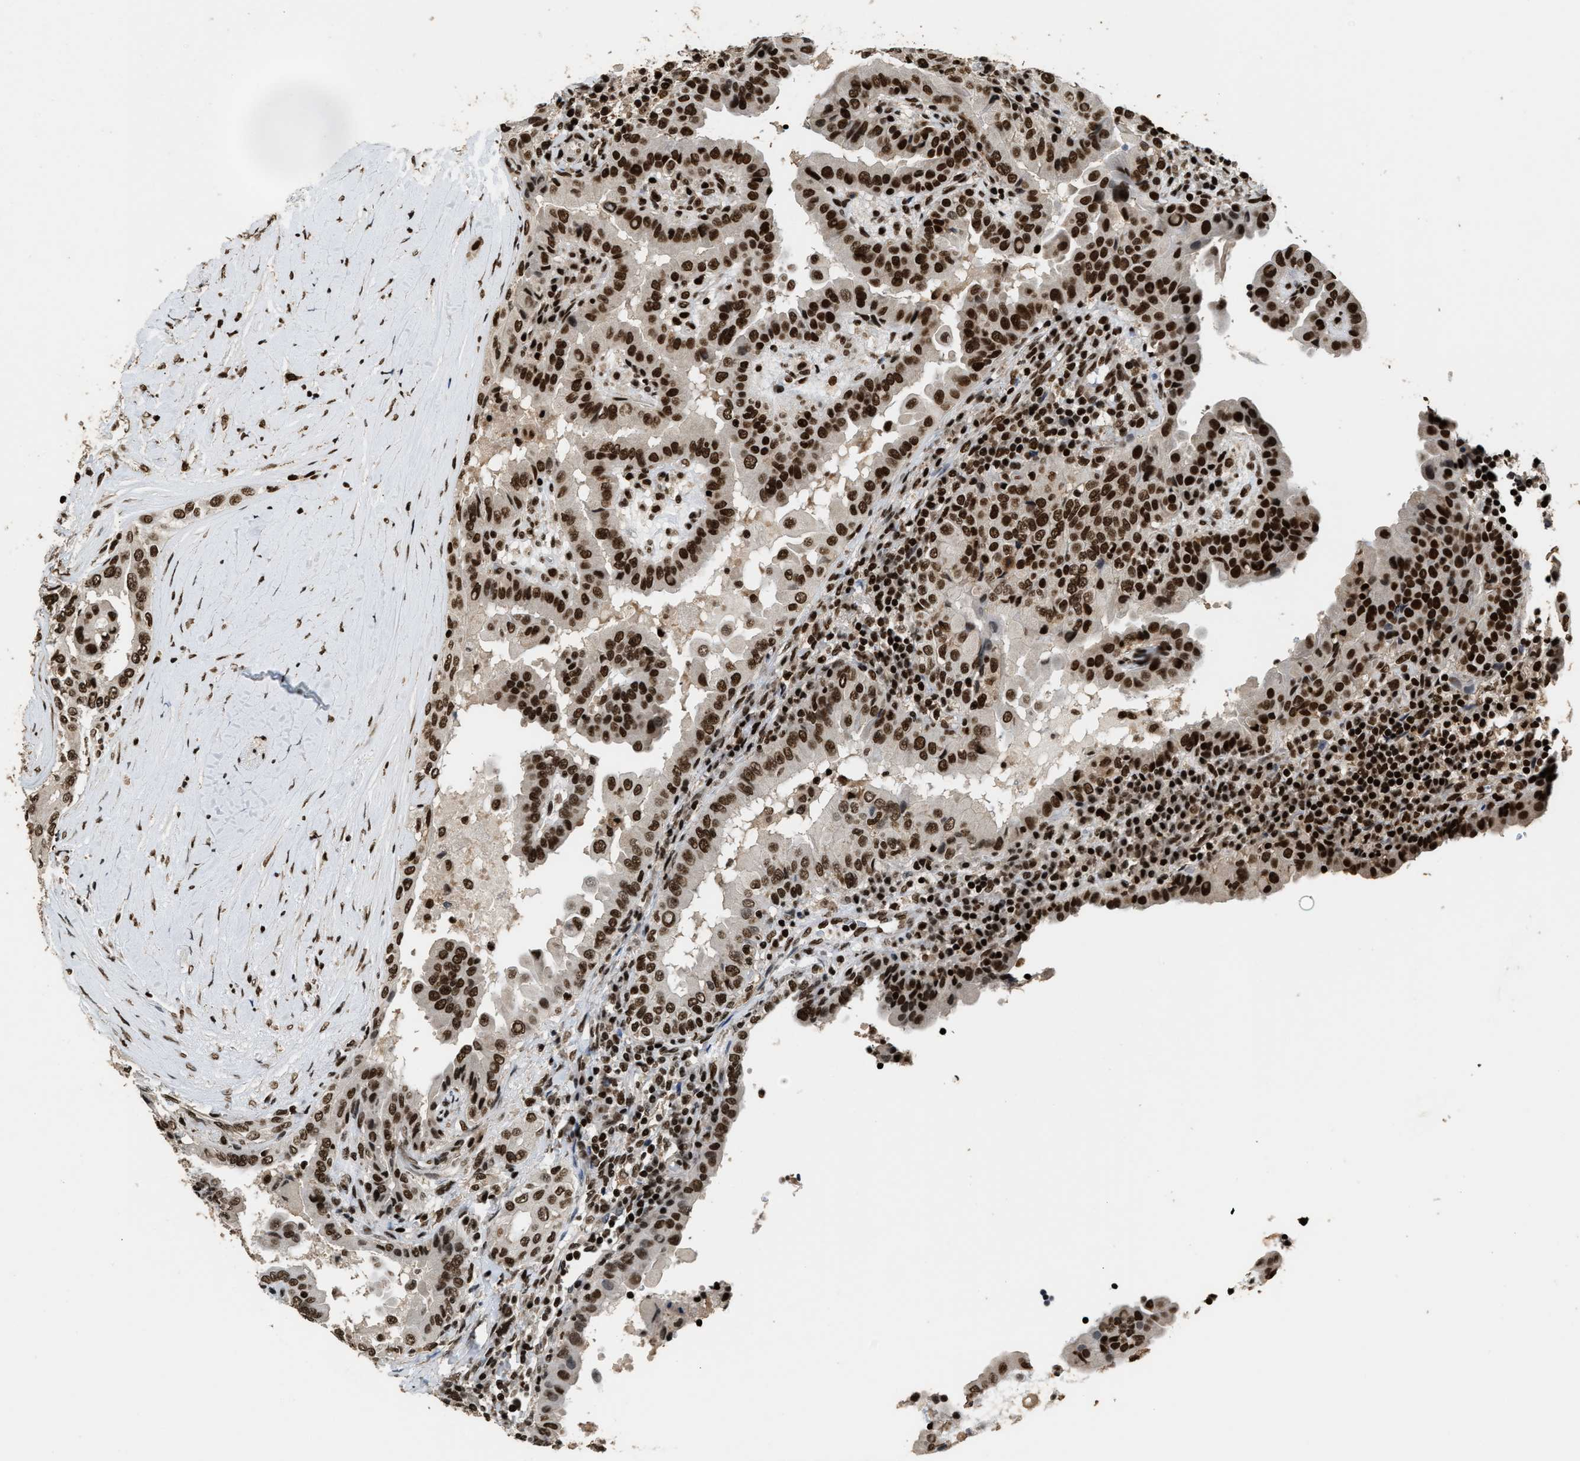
{"staining": {"intensity": "strong", "quantity": ">75%", "location": "nuclear"}, "tissue": "thyroid cancer", "cell_type": "Tumor cells", "image_type": "cancer", "snomed": [{"axis": "morphology", "description": "Papillary adenocarcinoma, NOS"}, {"axis": "topography", "description": "Thyroid gland"}], "caption": "Human papillary adenocarcinoma (thyroid) stained with a brown dye demonstrates strong nuclear positive expression in about >75% of tumor cells.", "gene": "RAD21", "patient": {"sex": "male", "age": 33}}